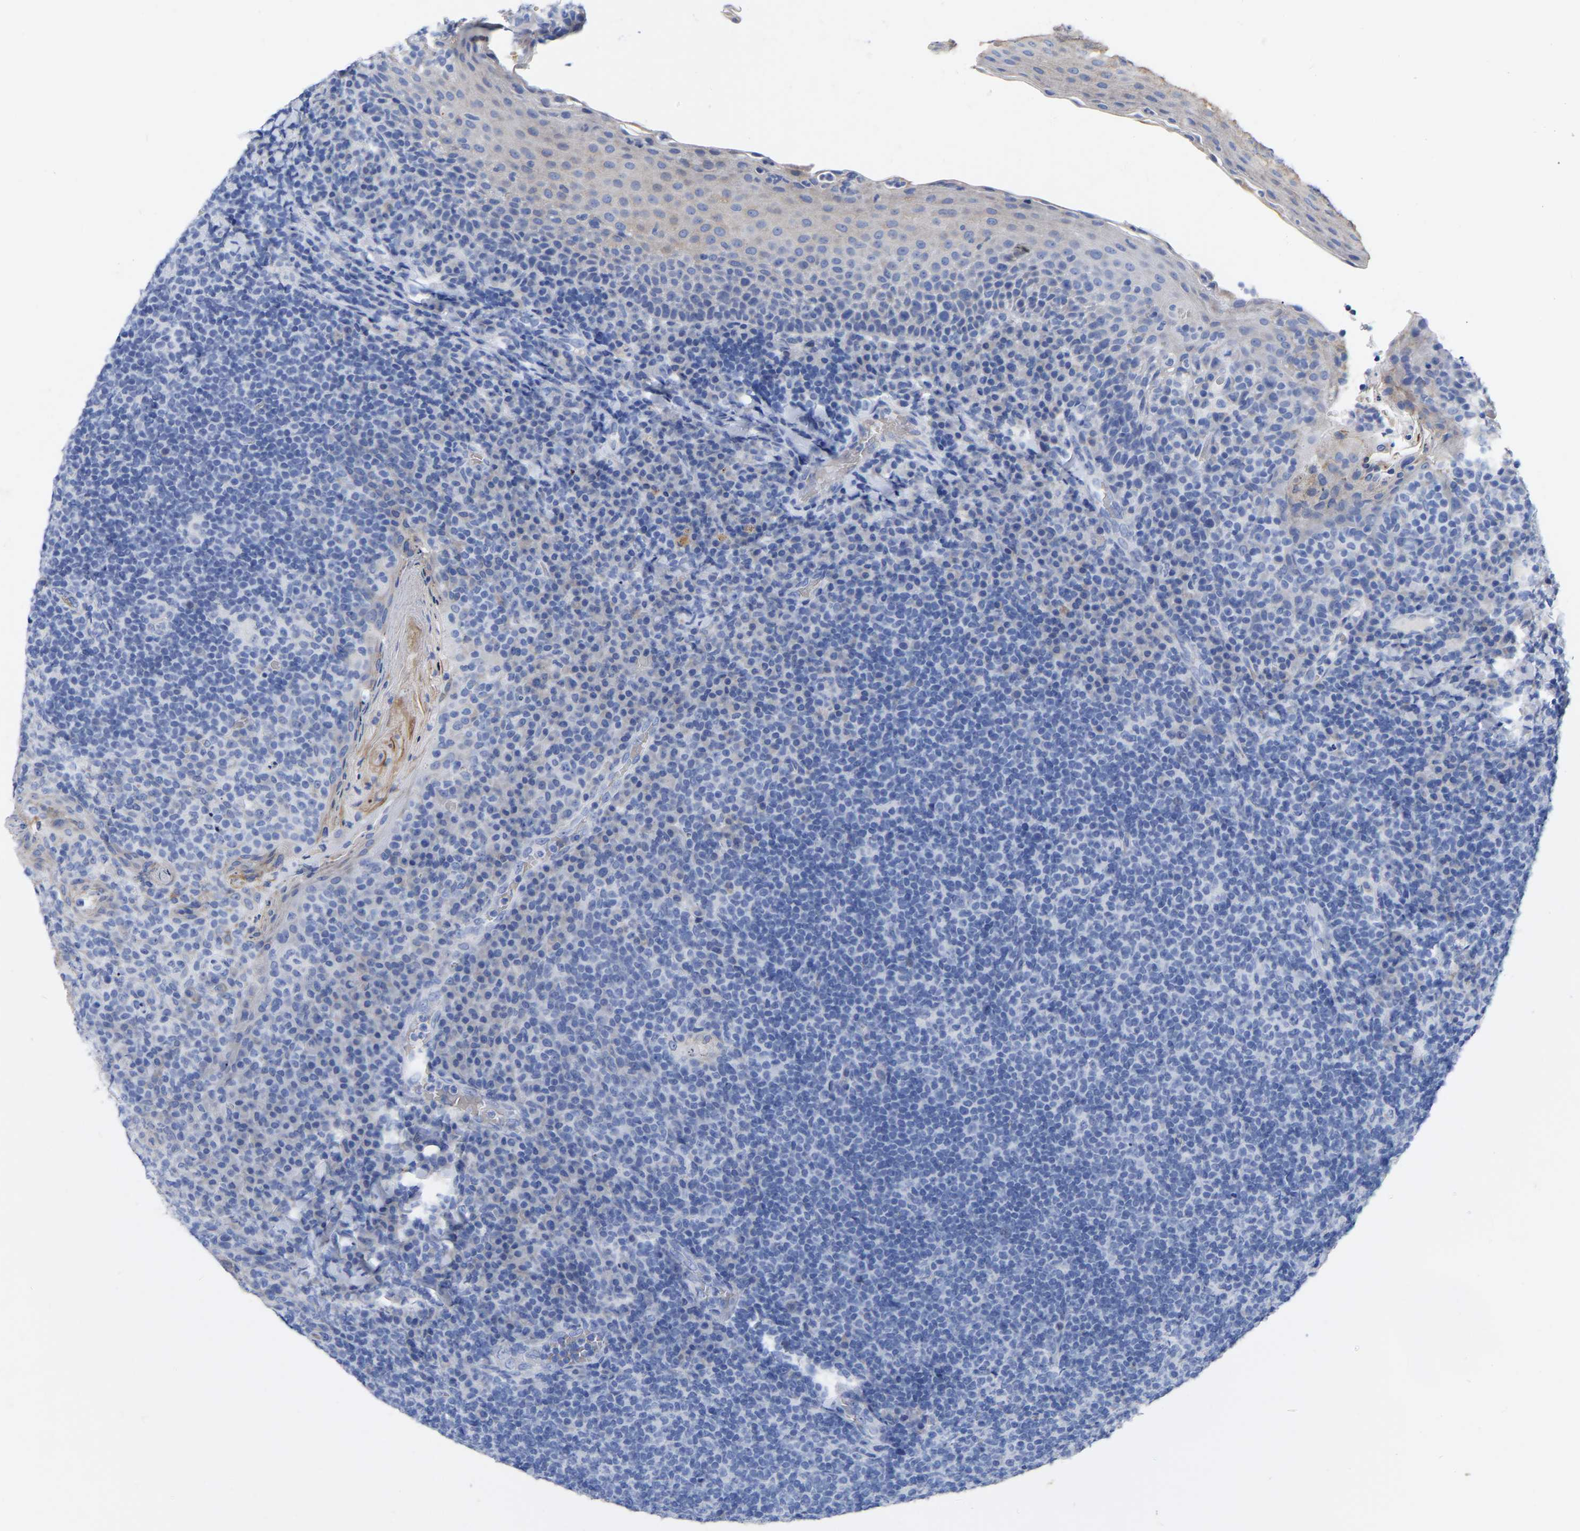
{"staining": {"intensity": "negative", "quantity": "none", "location": "none"}, "tissue": "tonsil", "cell_type": "Germinal center cells", "image_type": "normal", "snomed": [{"axis": "morphology", "description": "Normal tissue, NOS"}, {"axis": "topography", "description": "Tonsil"}], "caption": "Immunohistochemical staining of benign human tonsil shows no significant staining in germinal center cells.", "gene": "GDF3", "patient": {"sex": "male", "age": 17}}